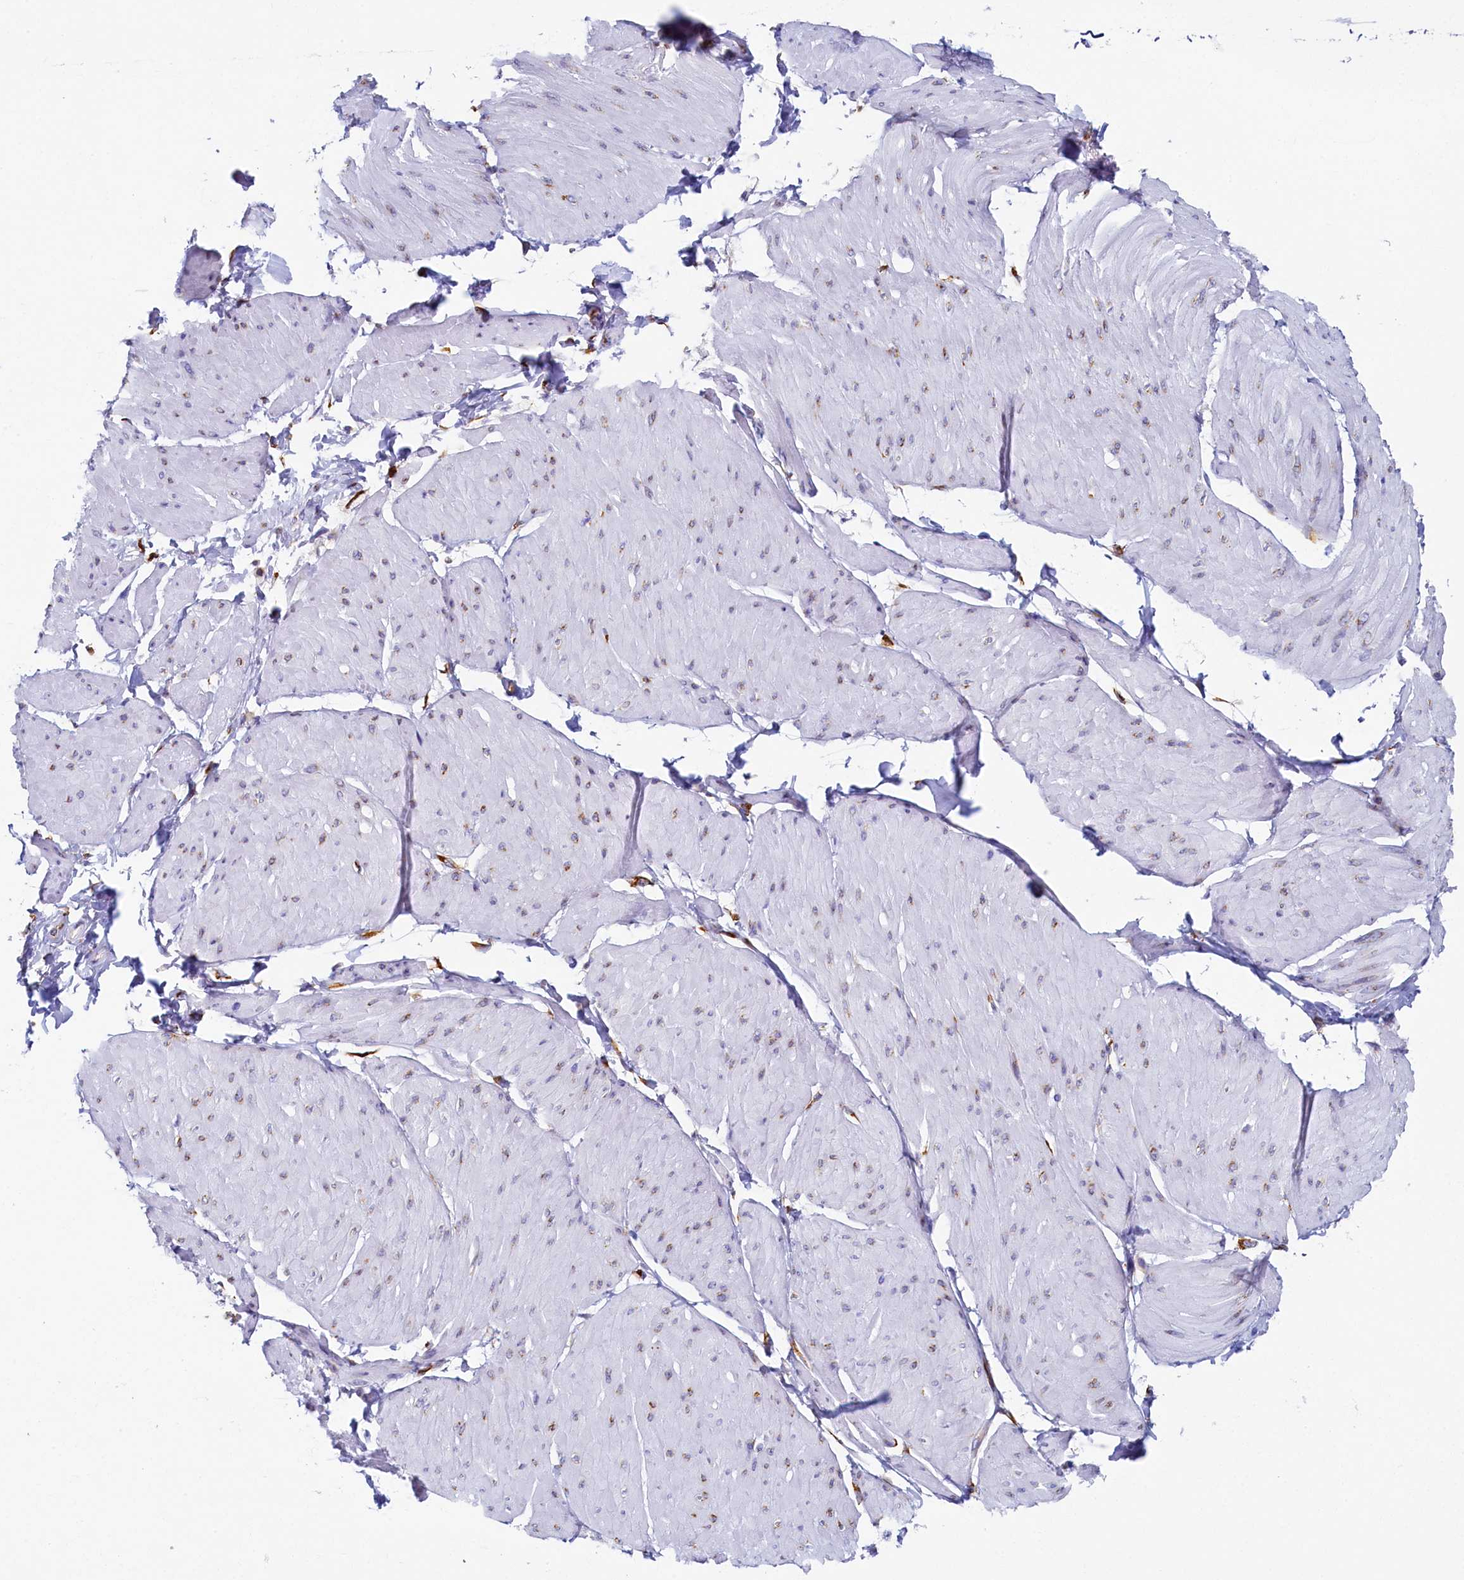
{"staining": {"intensity": "moderate", "quantity": "25%-75%", "location": "cytoplasmic/membranous"}, "tissue": "smooth muscle", "cell_type": "Smooth muscle cells", "image_type": "normal", "snomed": [{"axis": "morphology", "description": "Urothelial carcinoma, High grade"}, {"axis": "topography", "description": "Urinary bladder"}], "caption": "Smooth muscle cells exhibit medium levels of moderate cytoplasmic/membranous expression in approximately 25%-75% of cells in benign smooth muscle. (Brightfield microscopy of DAB IHC at high magnification).", "gene": "TMEM18", "patient": {"sex": "male", "age": 46}}